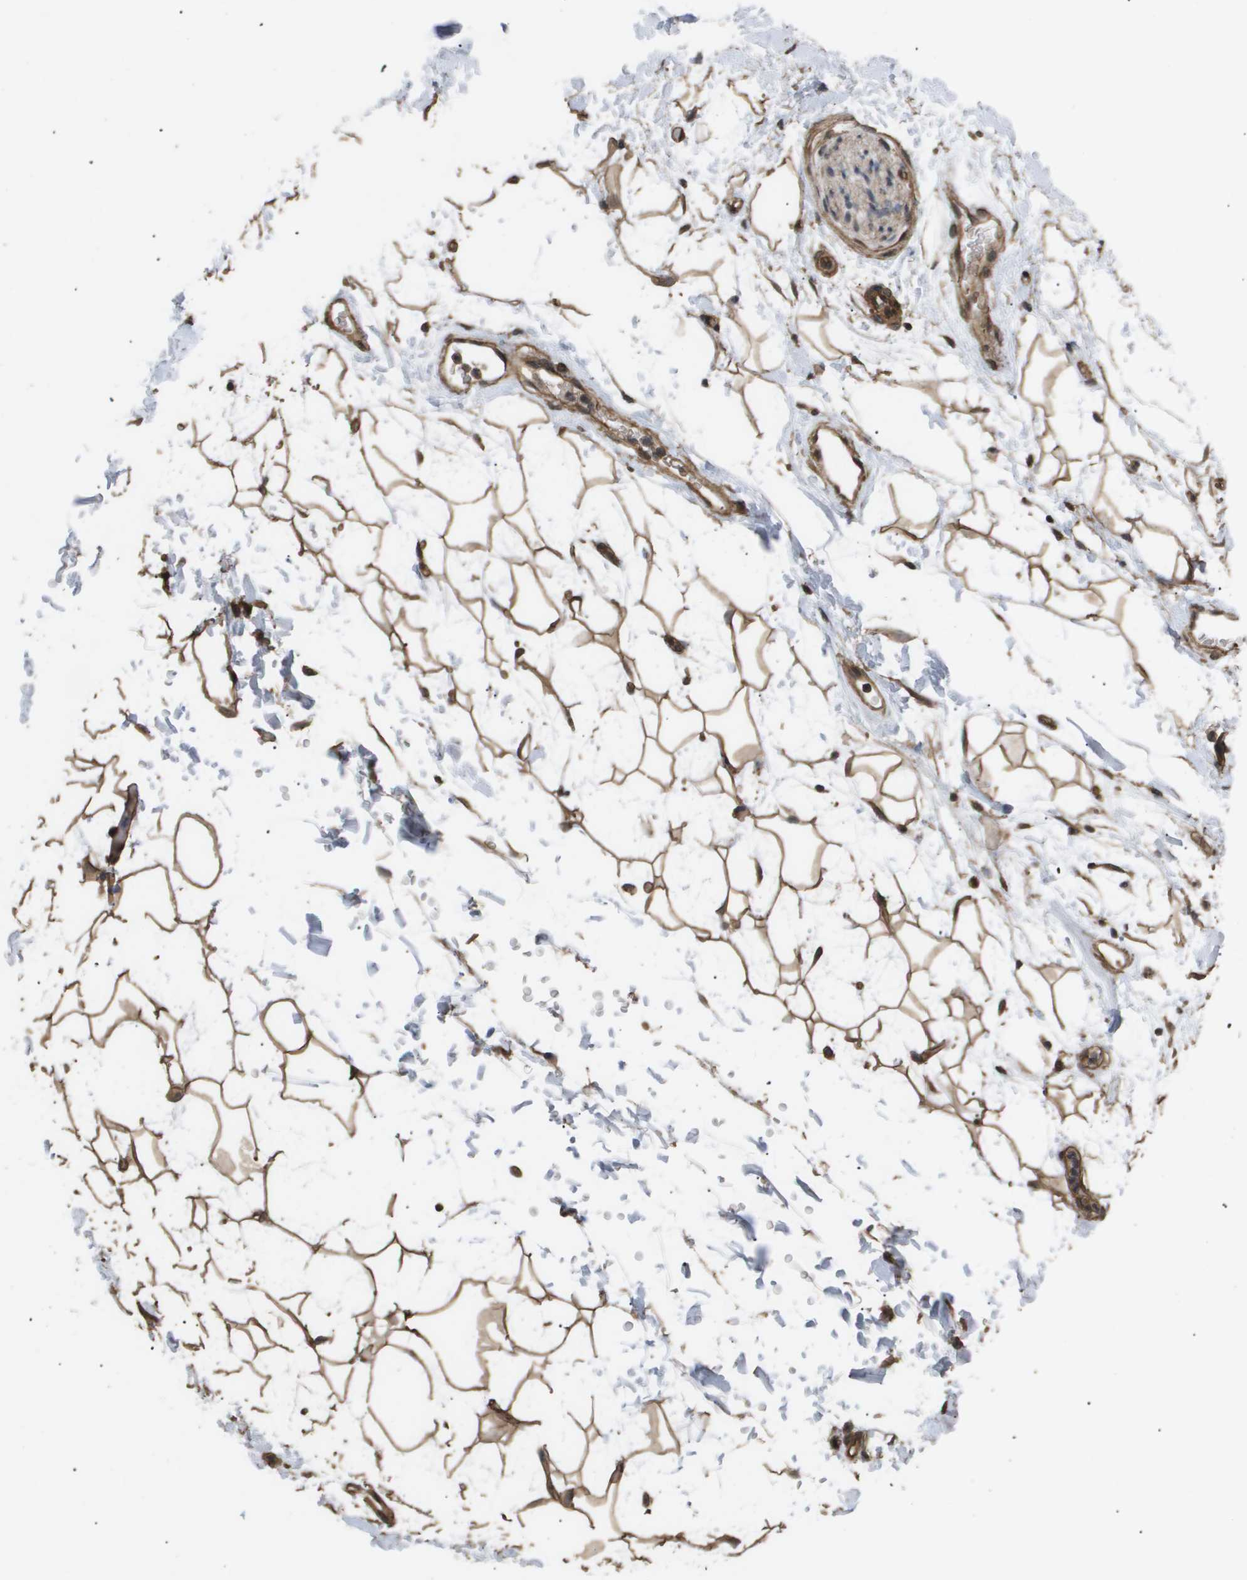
{"staining": {"intensity": "strong", "quantity": ">75%", "location": "cytoplasmic/membranous"}, "tissue": "adipose tissue", "cell_type": "Adipocytes", "image_type": "normal", "snomed": [{"axis": "morphology", "description": "Normal tissue, NOS"}, {"axis": "topography", "description": "Soft tissue"}], "caption": "Approximately >75% of adipocytes in normal human adipose tissue show strong cytoplasmic/membranous protein expression as visualized by brown immunohistochemical staining.", "gene": "CUL5", "patient": {"sex": "male", "age": 72}}